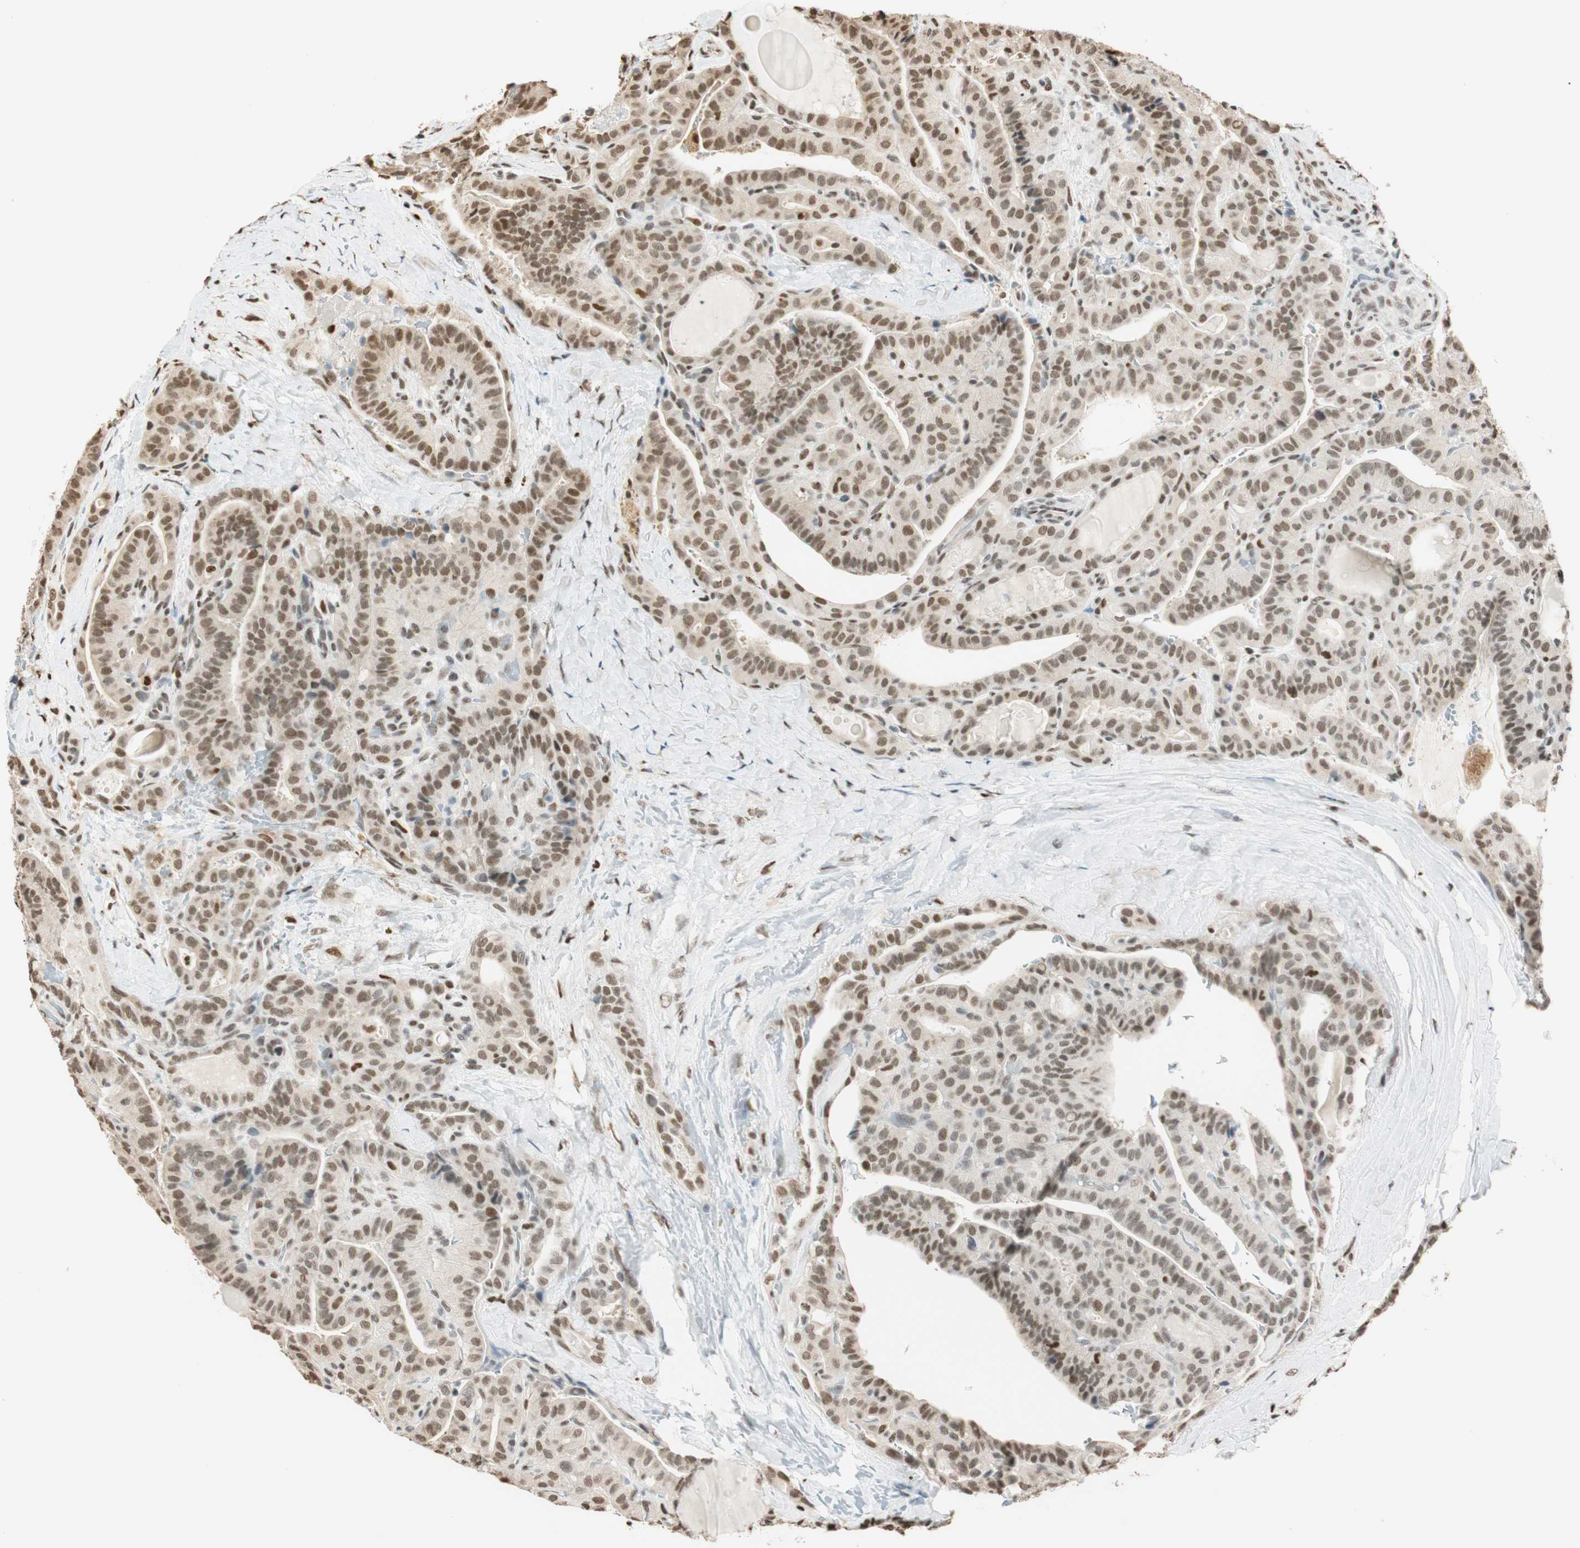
{"staining": {"intensity": "weak", "quantity": ">75%", "location": "nuclear"}, "tissue": "thyroid cancer", "cell_type": "Tumor cells", "image_type": "cancer", "snomed": [{"axis": "morphology", "description": "Papillary adenocarcinoma, NOS"}, {"axis": "topography", "description": "Thyroid gland"}], "caption": "Thyroid cancer stained with a brown dye exhibits weak nuclear positive staining in about >75% of tumor cells.", "gene": "FANCG", "patient": {"sex": "male", "age": 77}}